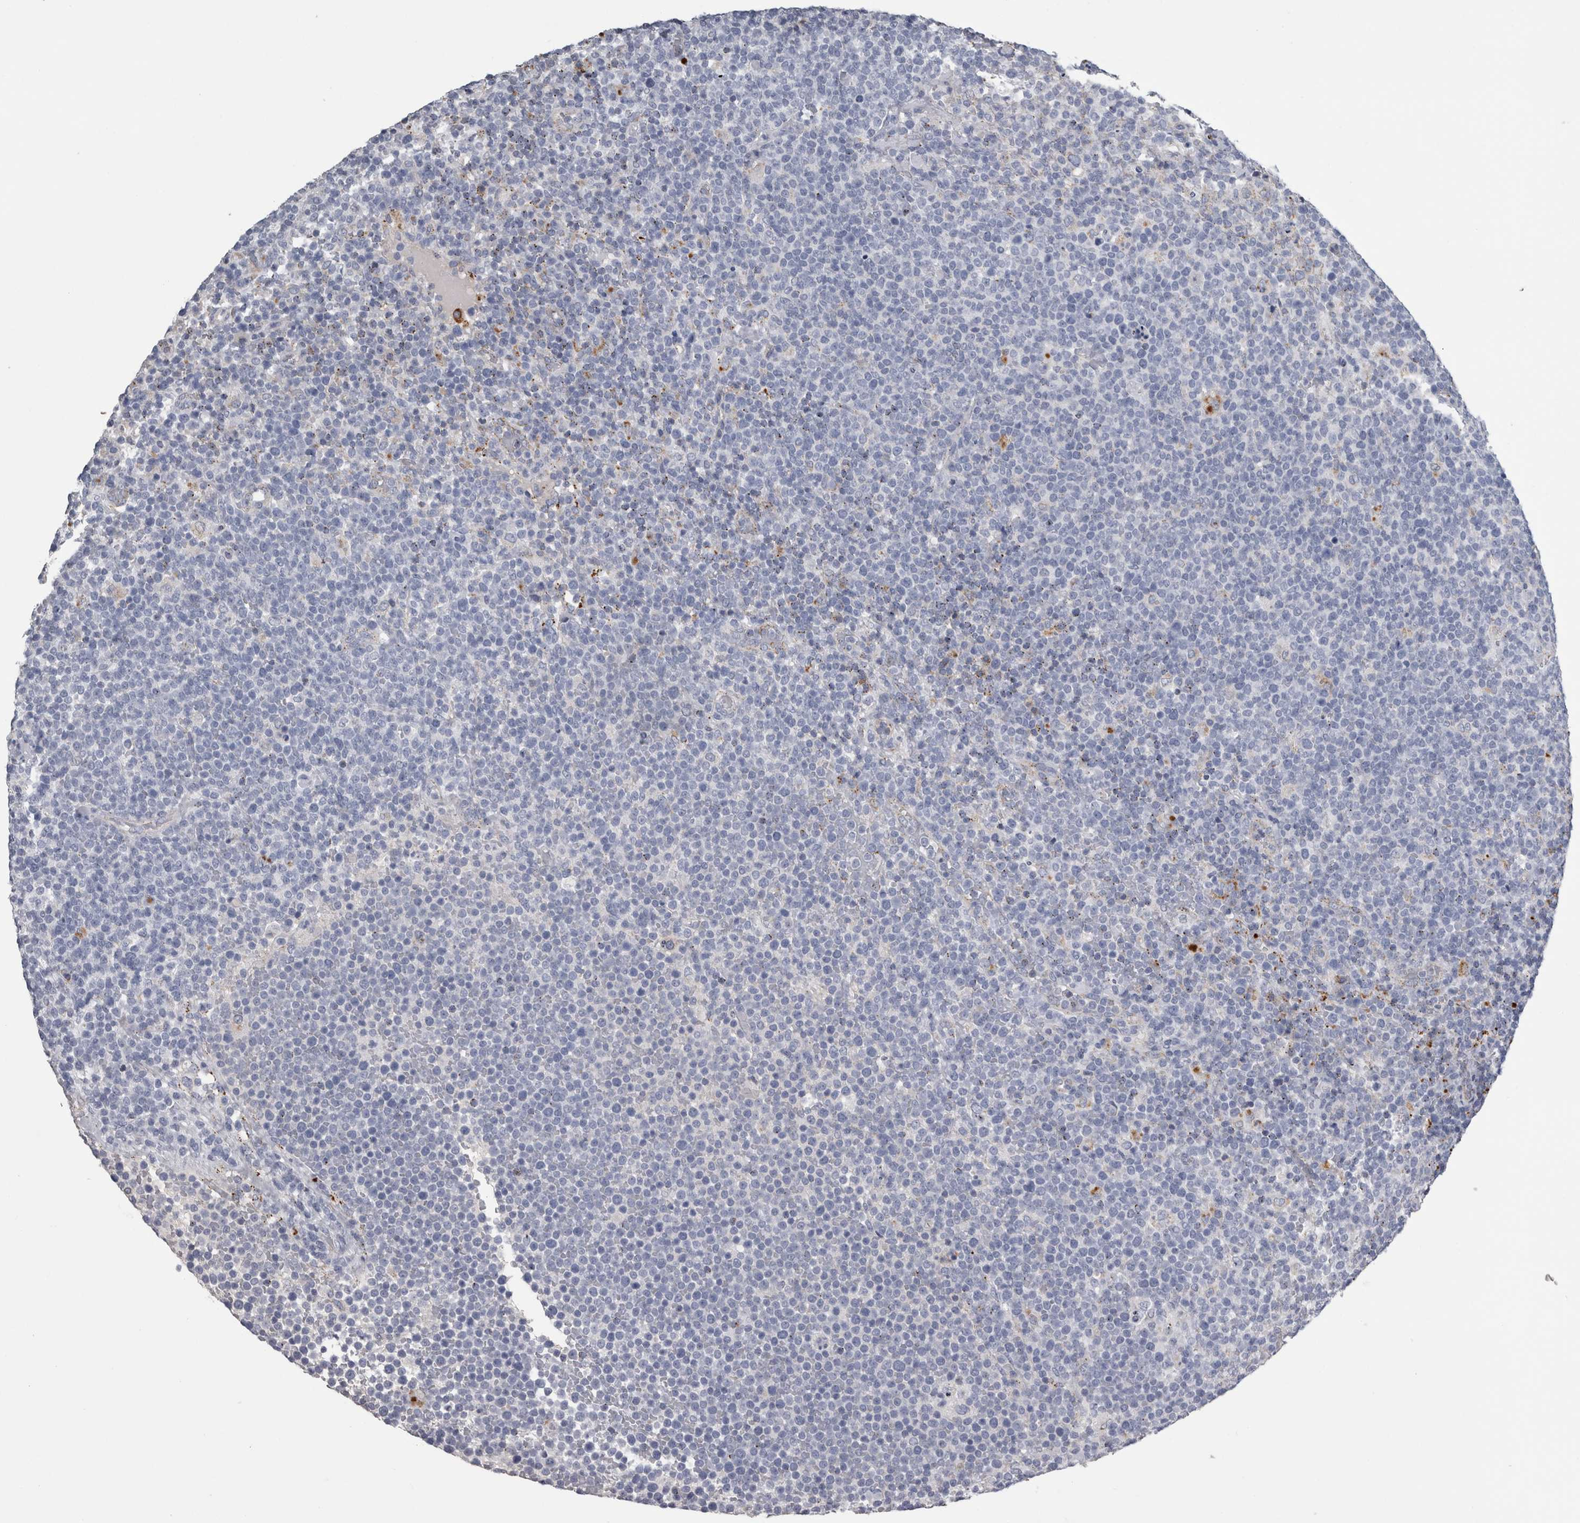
{"staining": {"intensity": "negative", "quantity": "none", "location": "none"}, "tissue": "lymphoma", "cell_type": "Tumor cells", "image_type": "cancer", "snomed": [{"axis": "morphology", "description": "Malignant lymphoma, non-Hodgkin's type, High grade"}, {"axis": "topography", "description": "Lymph node"}], "caption": "This is a photomicrograph of immunohistochemistry staining of malignant lymphoma, non-Hodgkin's type (high-grade), which shows no expression in tumor cells.", "gene": "DPP7", "patient": {"sex": "male", "age": 61}}